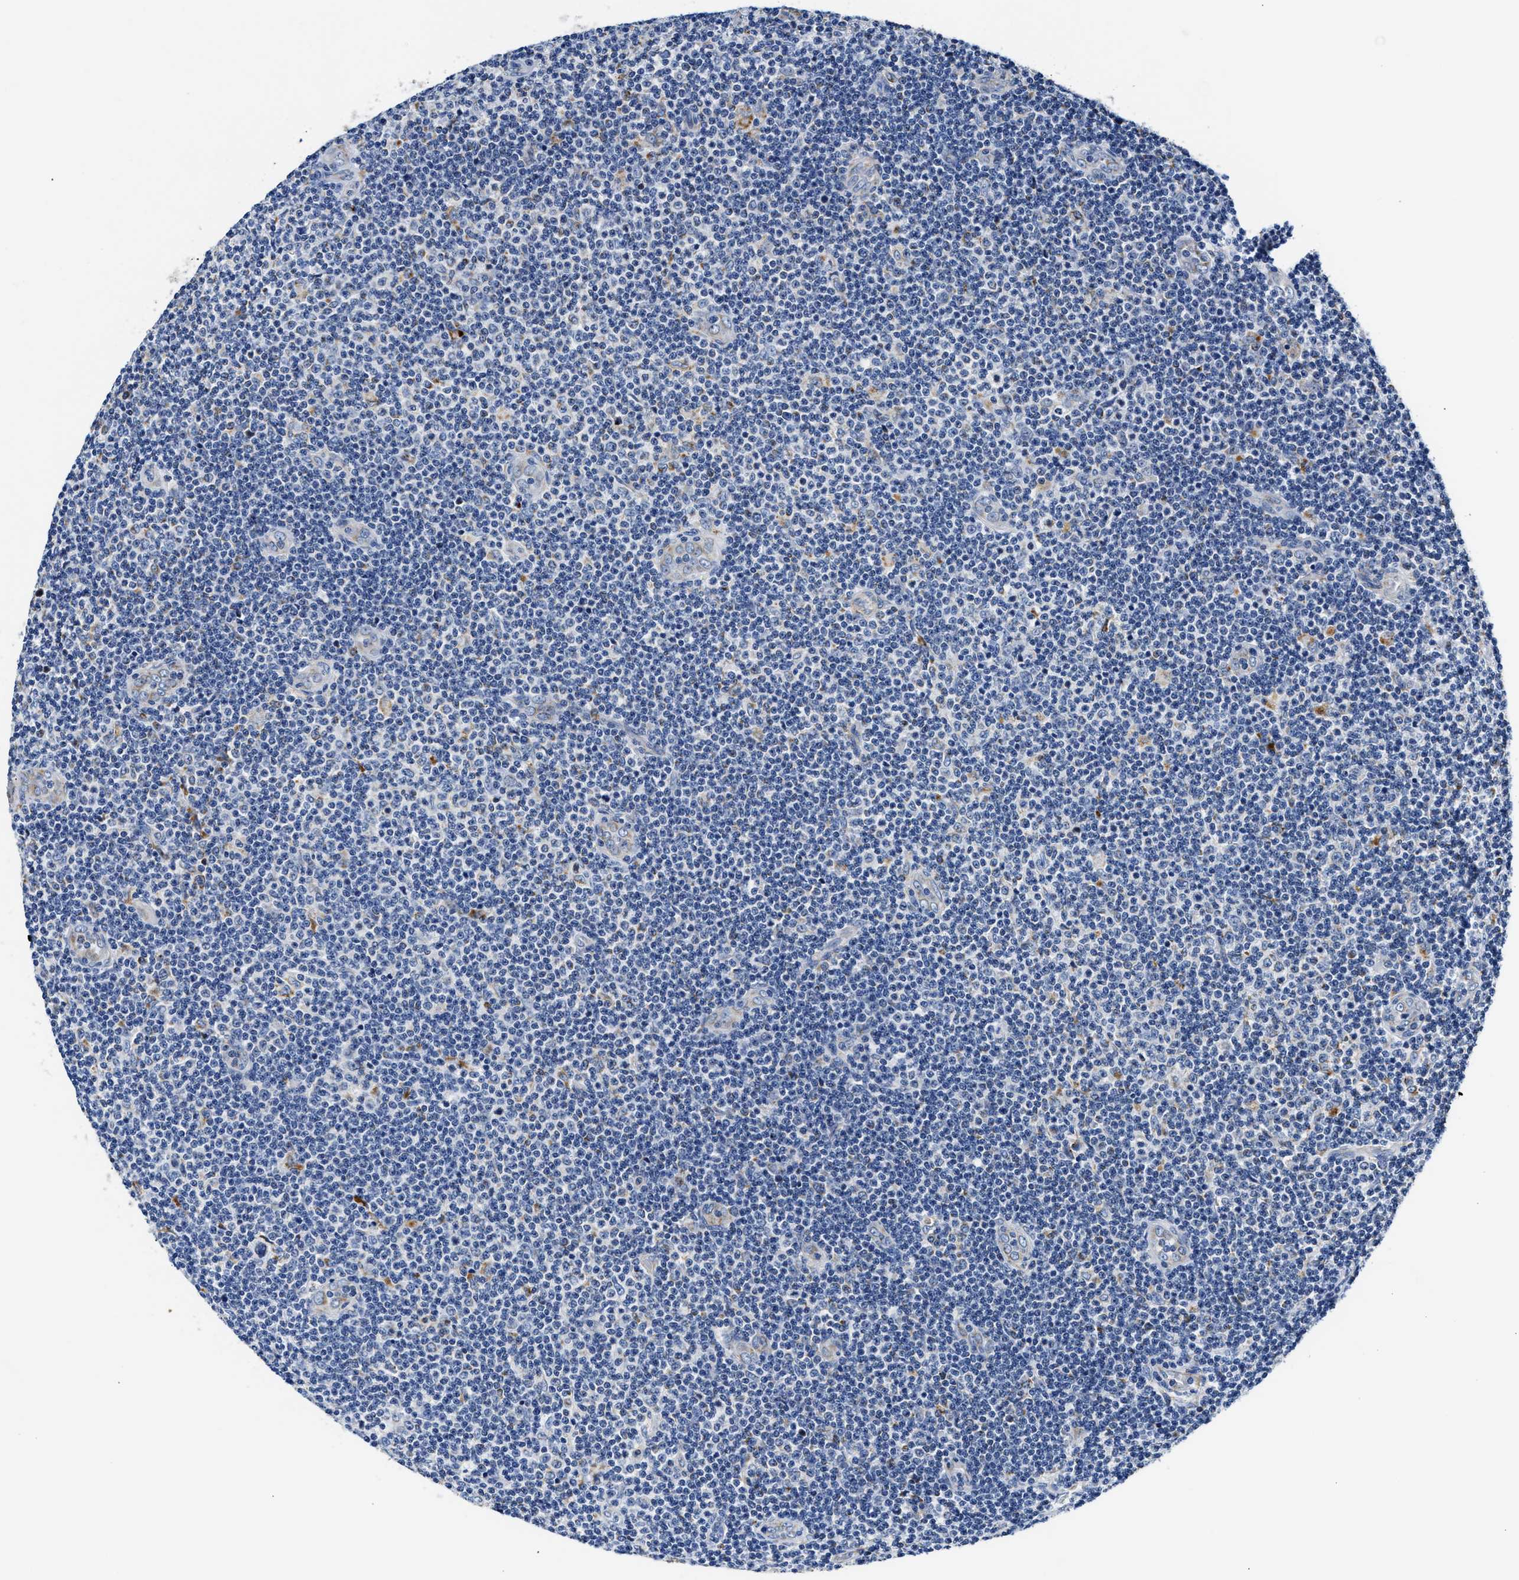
{"staining": {"intensity": "negative", "quantity": "none", "location": "none"}, "tissue": "lymphoma", "cell_type": "Tumor cells", "image_type": "cancer", "snomed": [{"axis": "morphology", "description": "Malignant lymphoma, non-Hodgkin's type, Low grade"}, {"axis": "topography", "description": "Lymph node"}], "caption": "This is a photomicrograph of immunohistochemistry staining of malignant lymphoma, non-Hodgkin's type (low-grade), which shows no staining in tumor cells.", "gene": "ACADVL", "patient": {"sex": "male", "age": 83}}